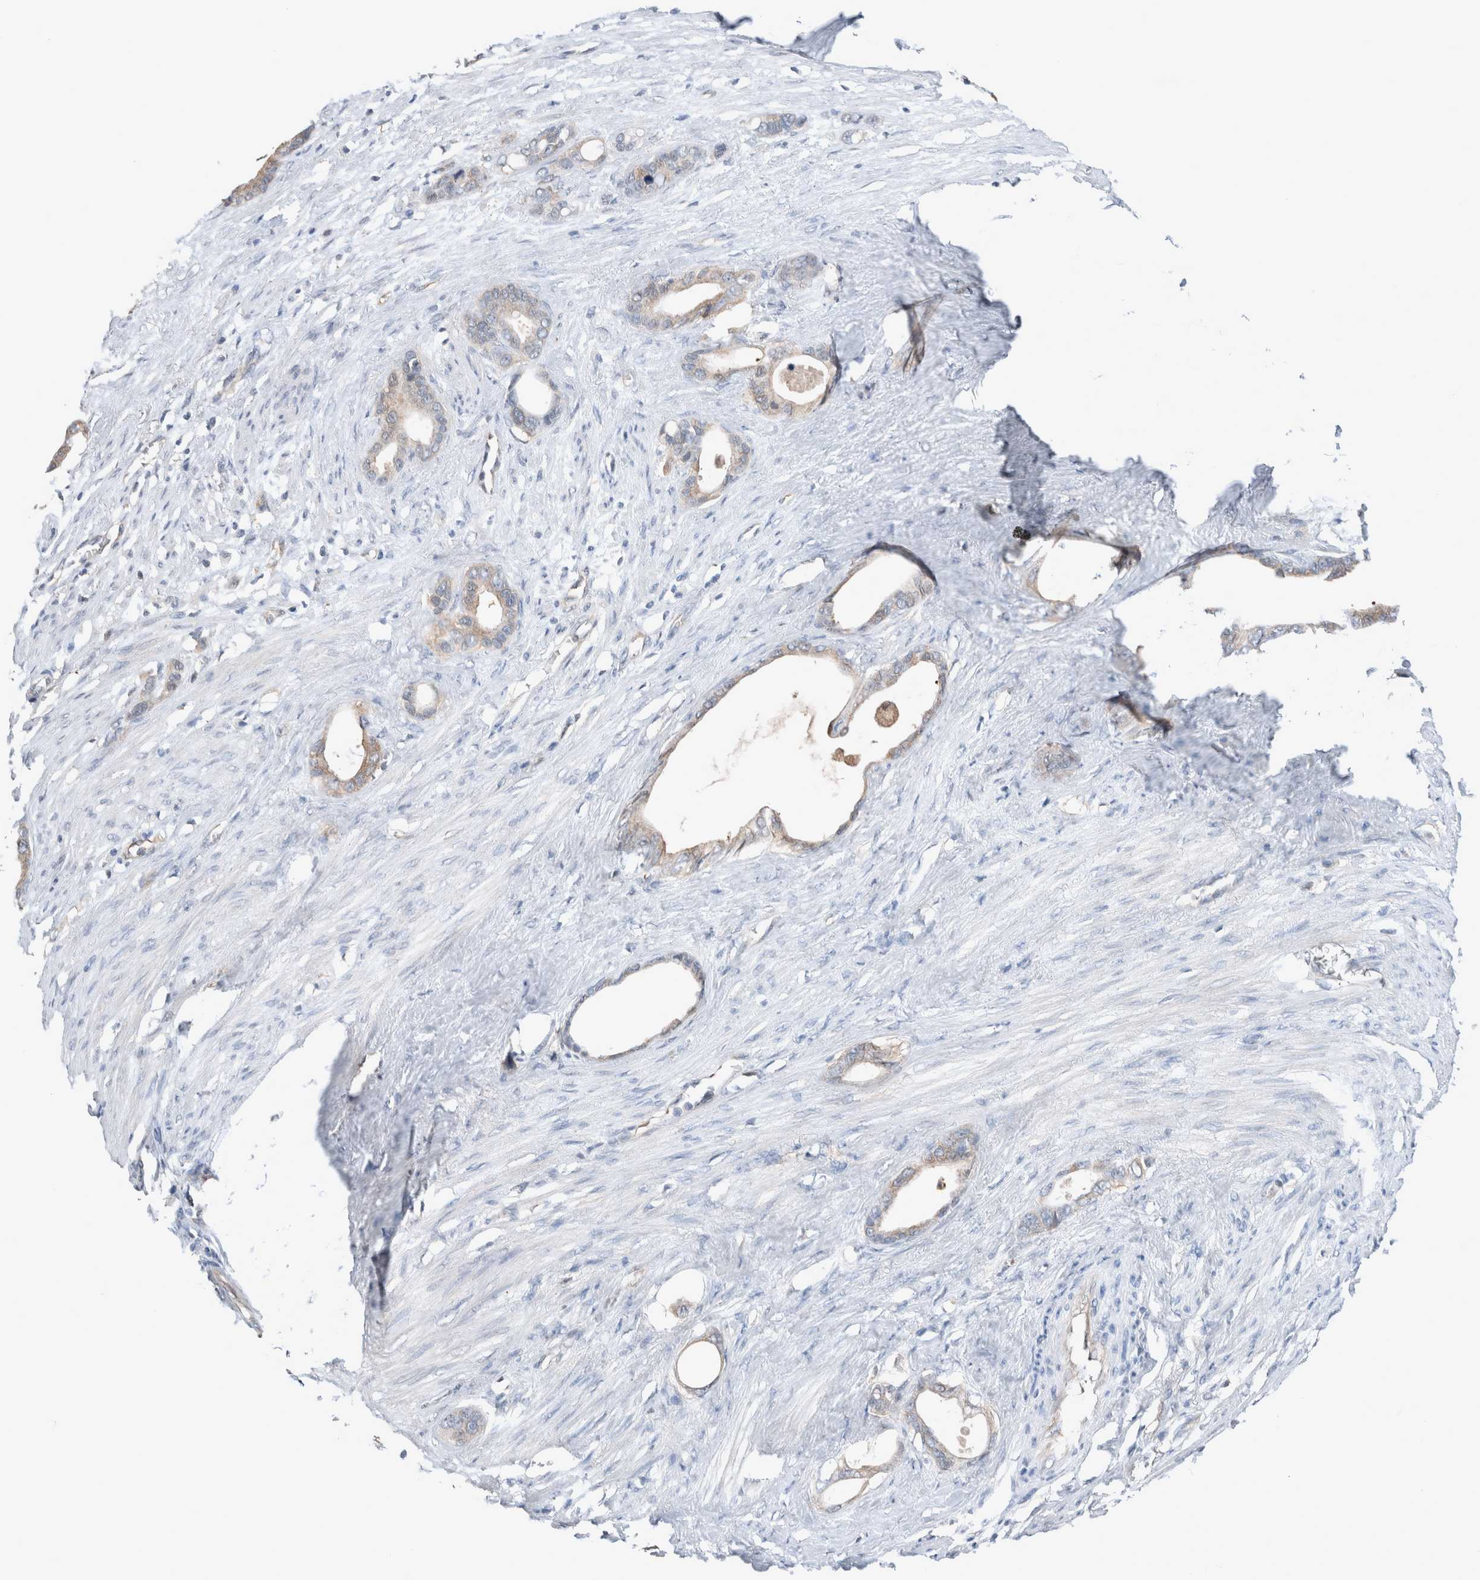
{"staining": {"intensity": "weak", "quantity": "25%-75%", "location": "cytoplasmic/membranous"}, "tissue": "stomach cancer", "cell_type": "Tumor cells", "image_type": "cancer", "snomed": [{"axis": "morphology", "description": "Adenocarcinoma, NOS"}, {"axis": "topography", "description": "Stomach"}], "caption": "Immunohistochemistry (IHC) staining of stomach cancer, which exhibits low levels of weak cytoplasmic/membranous positivity in approximately 25%-75% of tumor cells indicating weak cytoplasmic/membranous protein expression. The staining was performed using DAB (brown) for protein detection and nuclei were counterstained in hematoxylin (blue).", "gene": "XPNPEP1", "patient": {"sex": "female", "age": 75}}